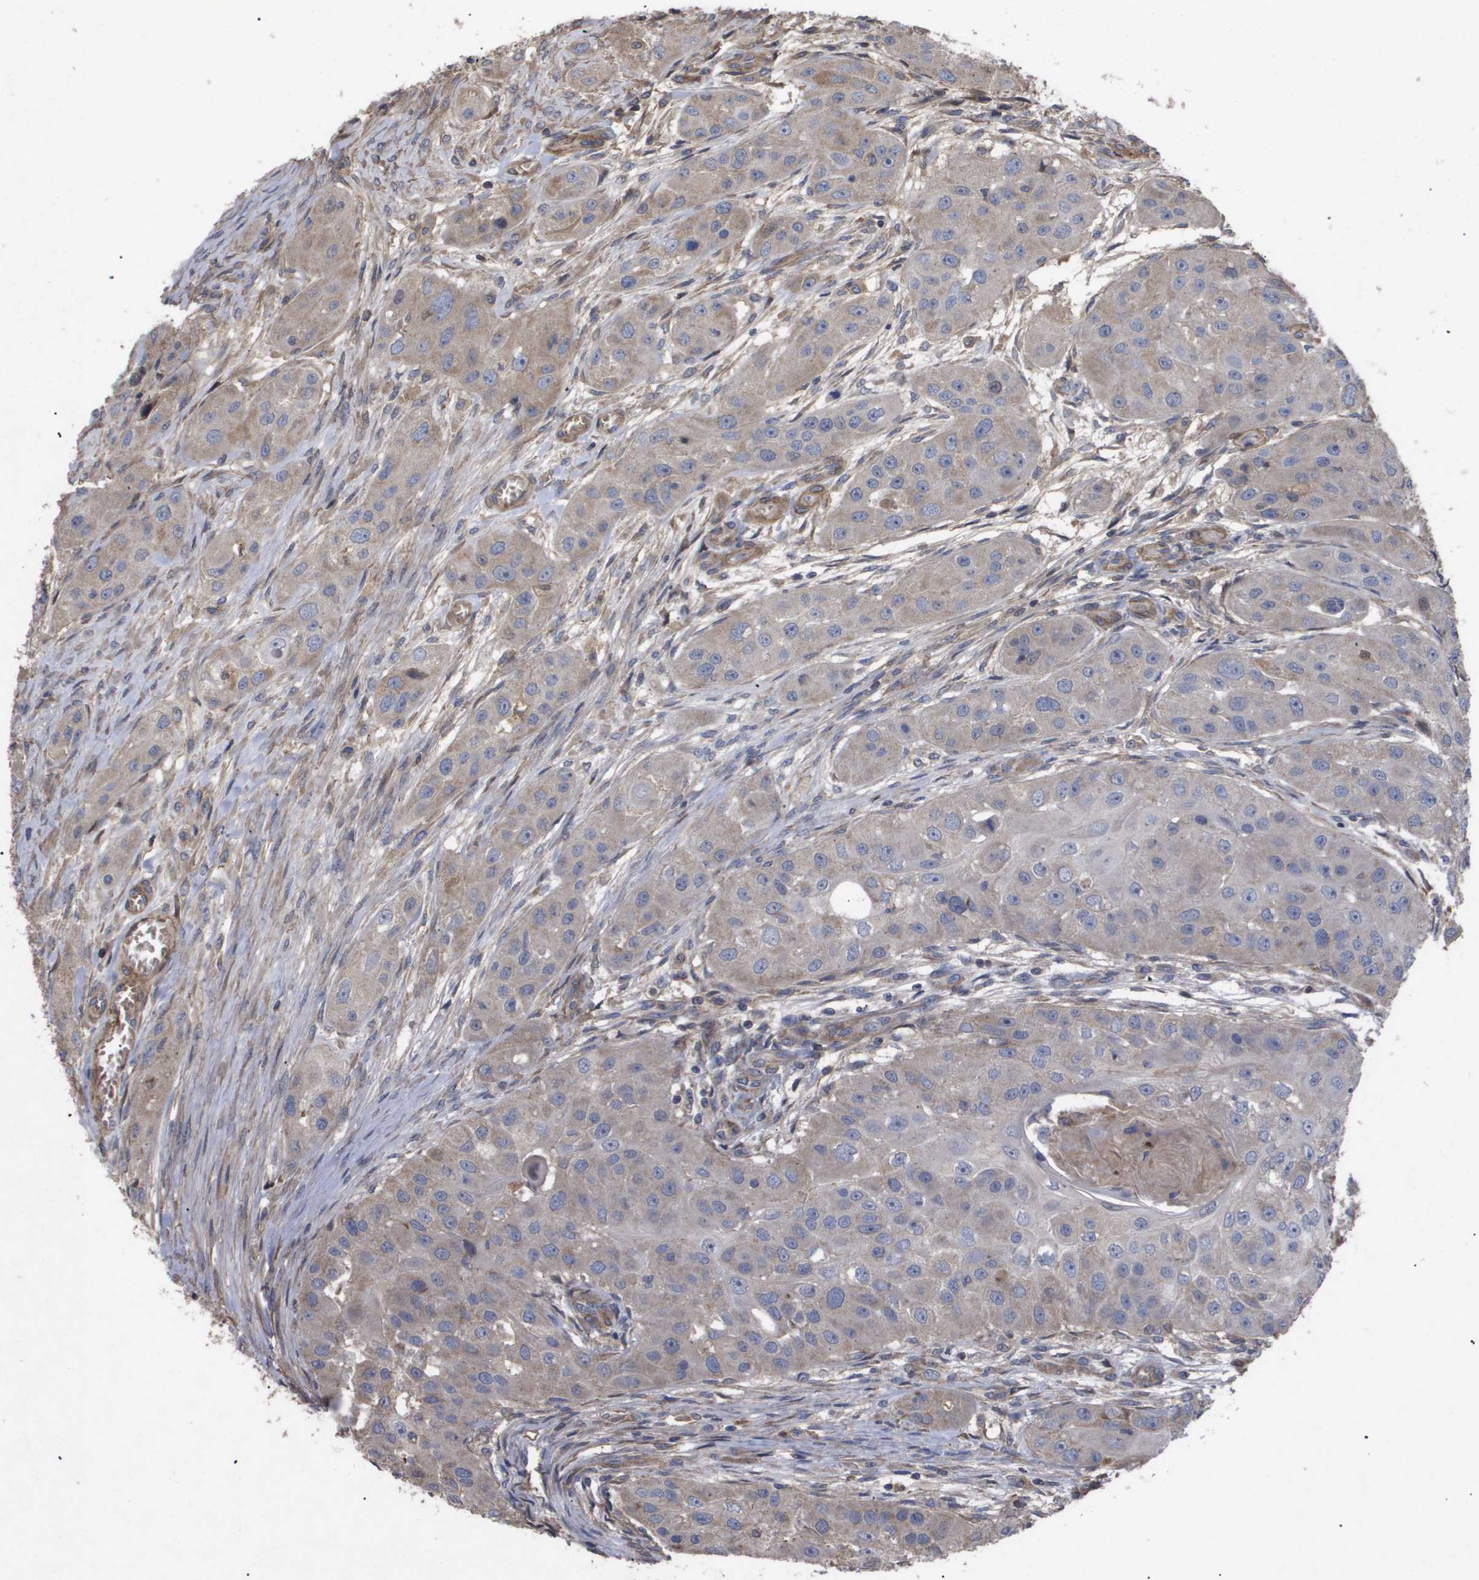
{"staining": {"intensity": "weak", "quantity": ">75%", "location": "cytoplasmic/membranous"}, "tissue": "head and neck cancer", "cell_type": "Tumor cells", "image_type": "cancer", "snomed": [{"axis": "morphology", "description": "Normal tissue, NOS"}, {"axis": "morphology", "description": "Squamous cell carcinoma, NOS"}, {"axis": "topography", "description": "Skeletal muscle"}, {"axis": "topography", "description": "Head-Neck"}], "caption": "Immunohistochemistry (IHC) micrograph of human squamous cell carcinoma (head and neck) stained for a protein (brown), which exhibits low levels of weak cytoplasmic/membranous positivity in about >75% of tumor cells.", "gene": "TNS1", "patient": {"sex": "male", "age": 51}}